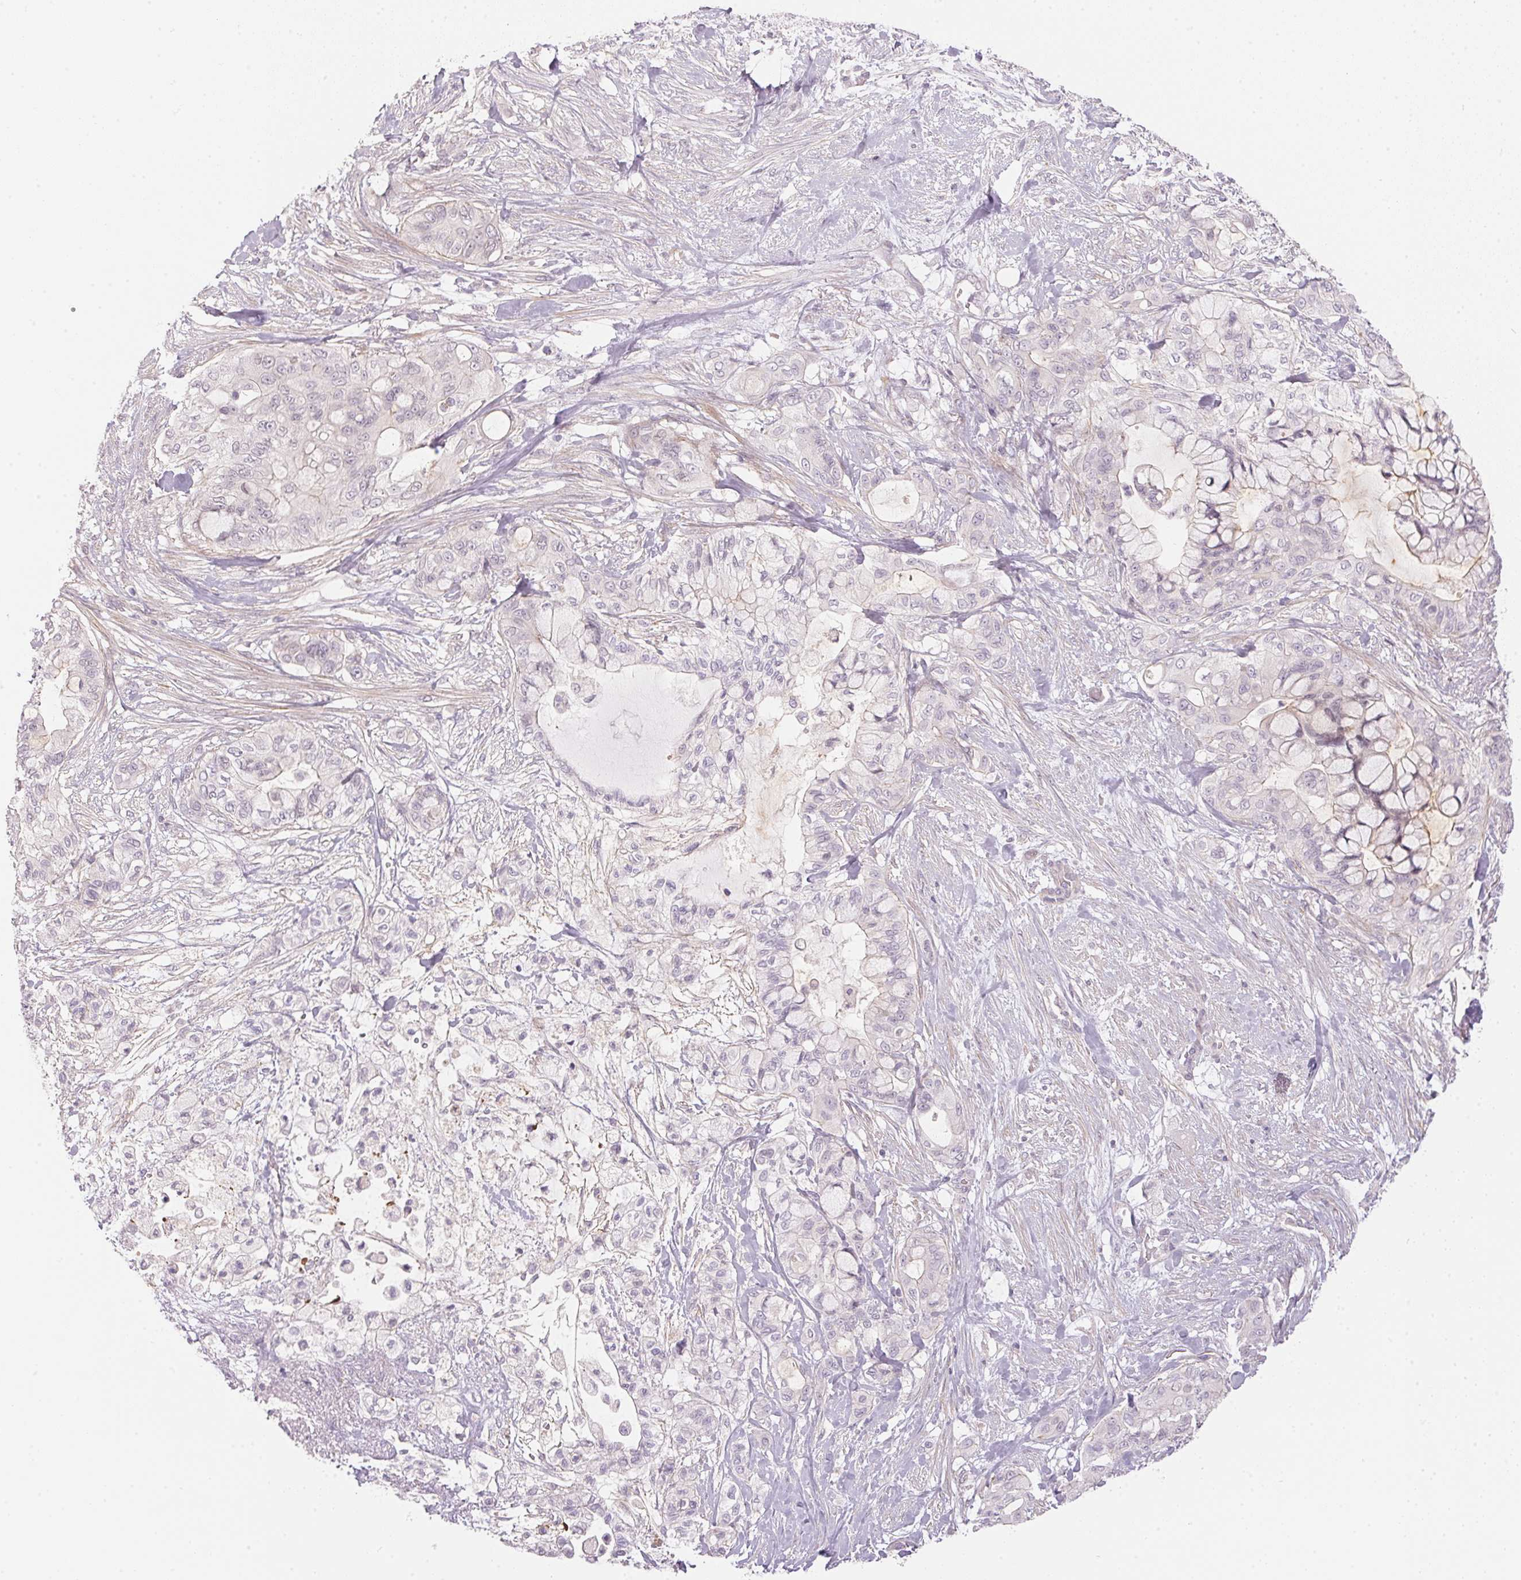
{"staining": {"intensity": "negative", "quantity": "none", "location": "none"}, "tissue": "pancreatic cancer", "cell_type": "Tumor cells", "image_type": "cancer", "snomed": [{"axis": "morphology", "description": "Adenocarcinoma, NOS"}, {"axis": "topography", "description": "Pancreas"}], "caption": "Immunohistochemistry (IHC) histopathology image of neoplastic tissue: human adenocarcinoma (pancreatic) stained with DAB reveals no significant protein expression in tumor cells. (Stains: DAB immunohistochemistry (IHC) with hematoxylin counter stain, Microscopy: brightfield microscopy at high magnification).", "gene": "GDAP1L1", "patient": {"sex": "male", "age": 71}}